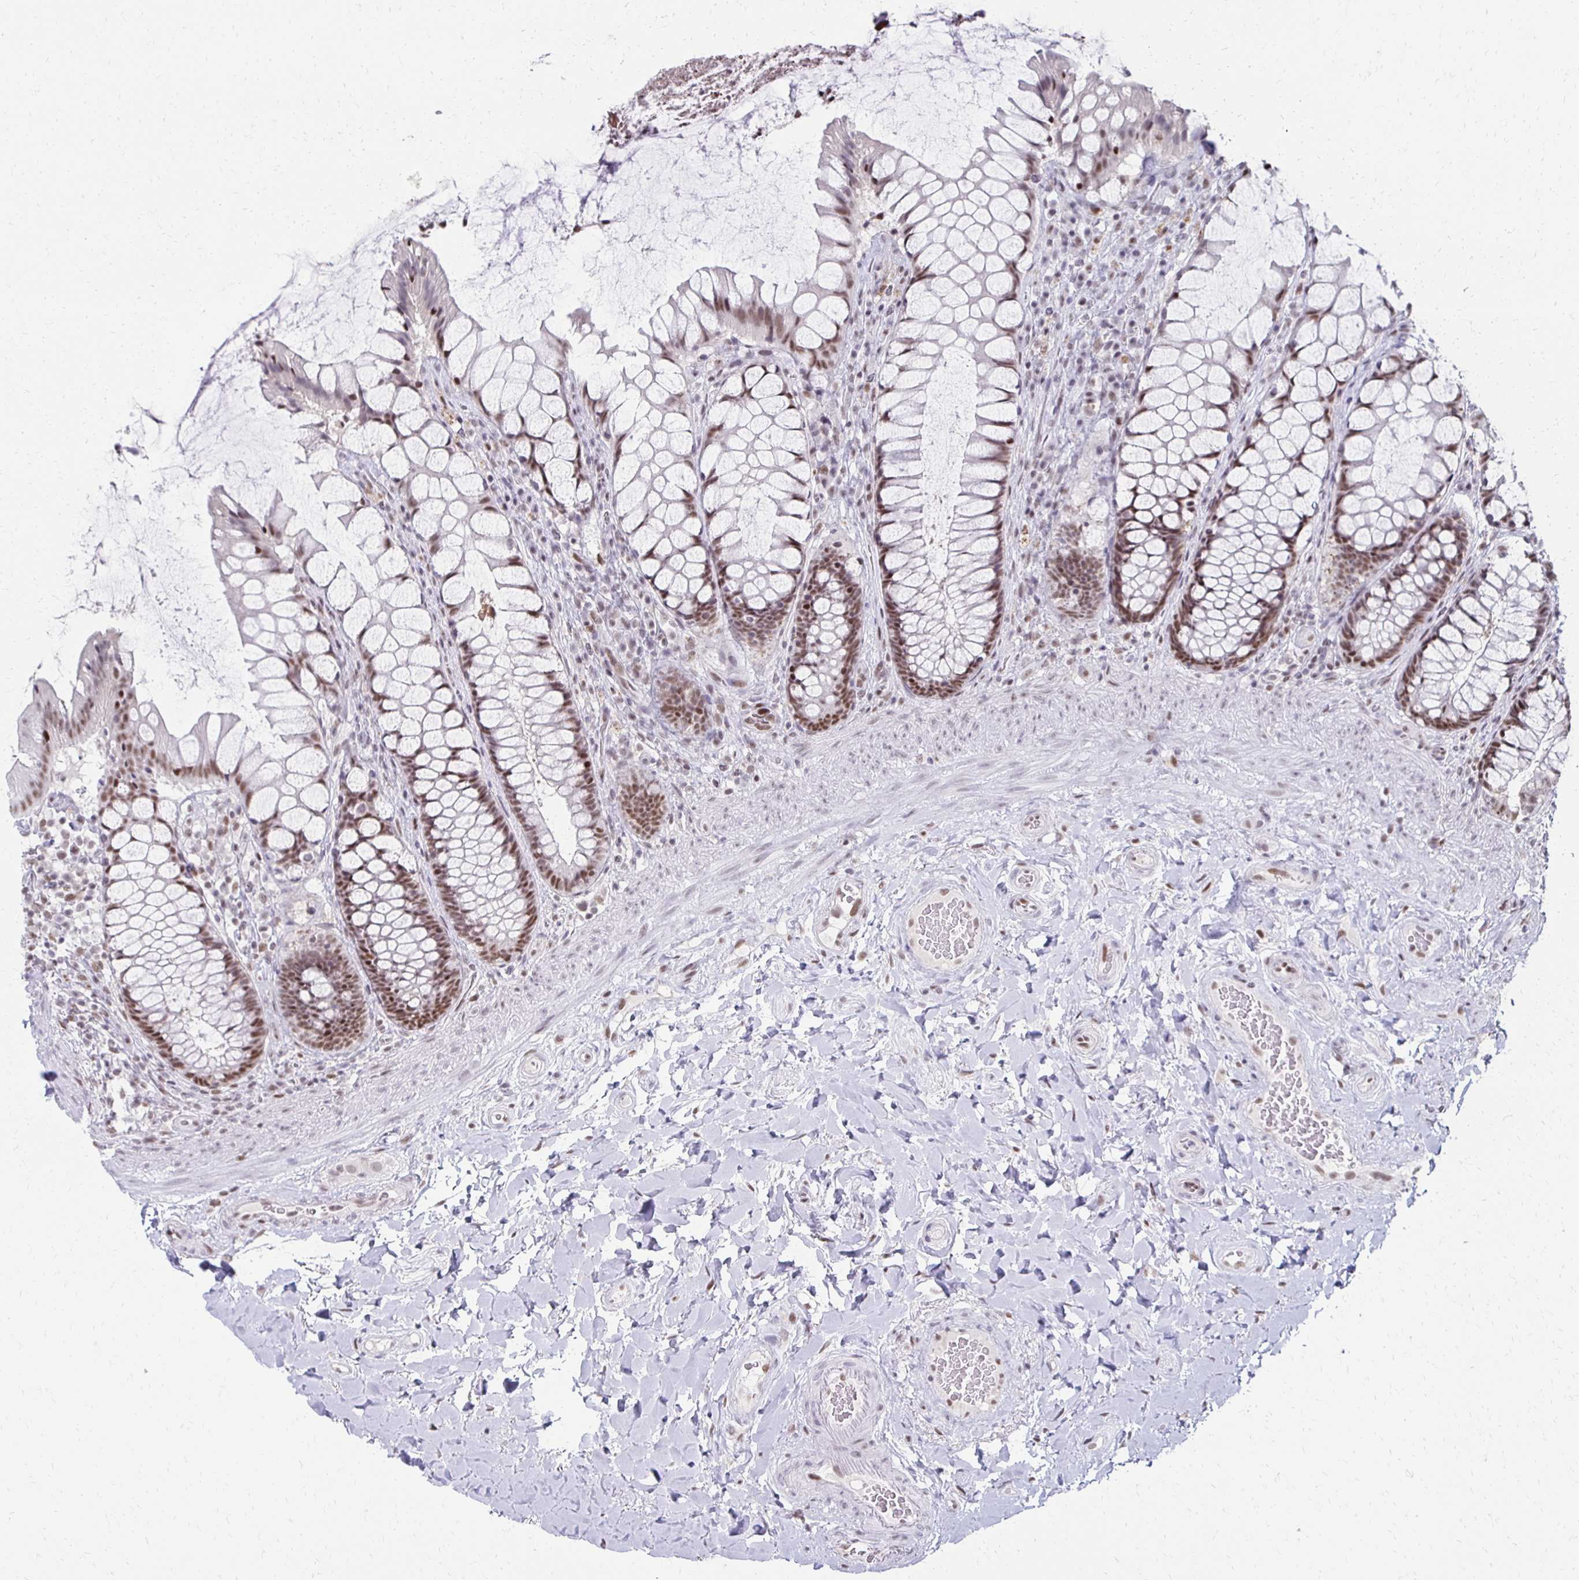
{"staining": {"intensity": "moderate", "quantity": ">75%", "location": "nuclear"}, "tissue": "rectum", "cell_type": "Glandular cells", "image_type": "normal", "snomed": [{"axis": "morphology", "description": "Normal tissue, NOS"}, {"axis": "topography", "description": "Rectum"}], "caption": "Immunohistochemistry (IHC) of benign rectum demonstrates medium levels of moderate nuclear expression in approximately >75% of glandular cells. (DAB IHC with brightfield microscopy, high magnification).", "gene": "IRF7", "patient": {"sex": "female", "age": 58}}